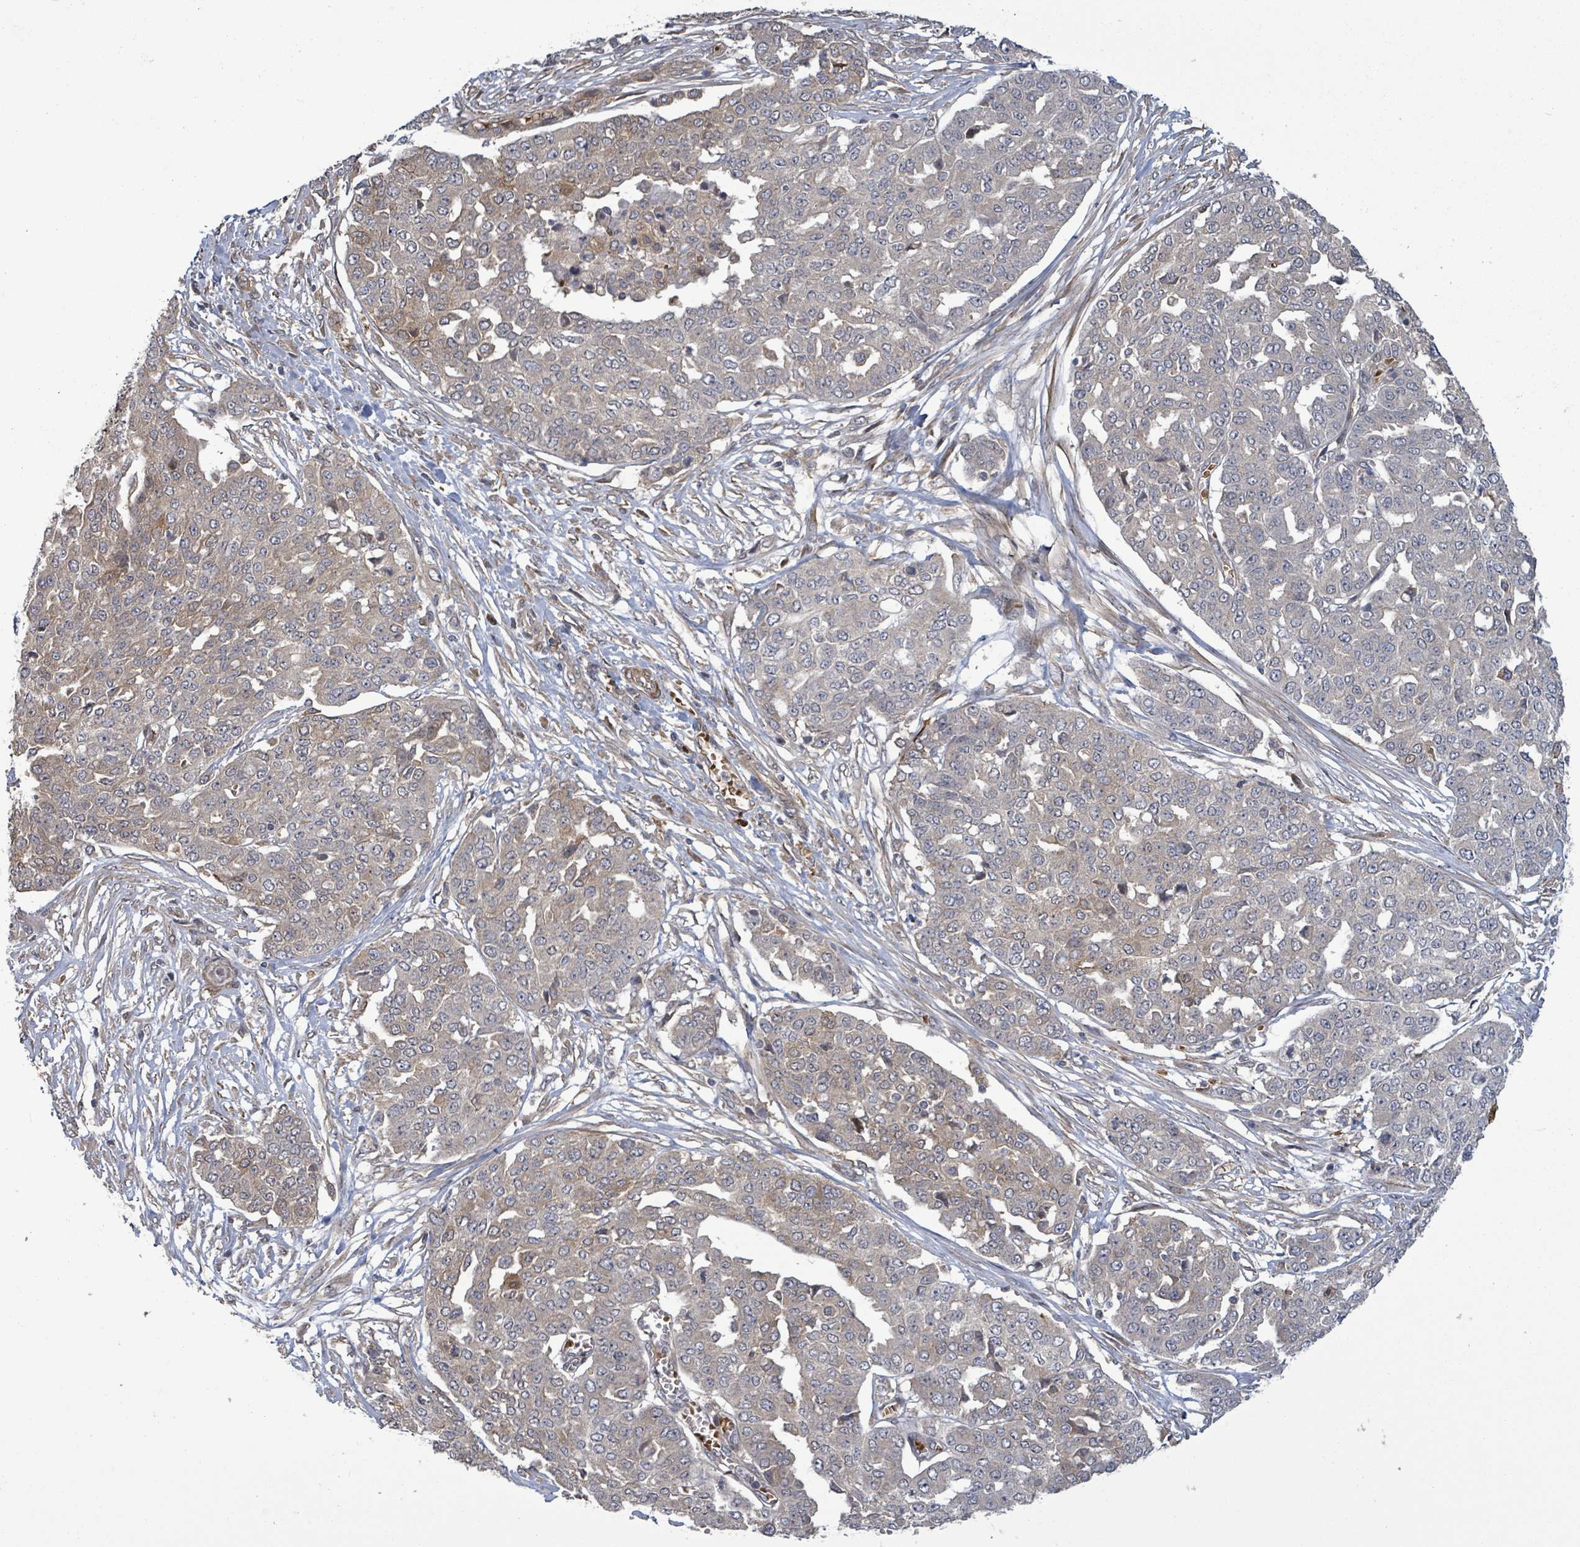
{"staining": {"intensity": "negative", "quantity": "none", "location": "none"}, "tissue": "ovarian cancer", "cell_type": "Tumor cells", "image_type": "cancer", "snomed": [{"axis": "morphology", "description": "Cystadenocarcinoma, serous, NOS"}, {"axis": "topography", "description": "Soft tissue"}, {"axis": "topography", "description": "Ovary"}], "caption": "Immunohistochemical staining of human serous cystadenocarcinoma (ovarian) demonstrates no significant positivity in tumor cells.", "gene": "MAP3K6", "patient": {"sex": "female", "age": 57}}